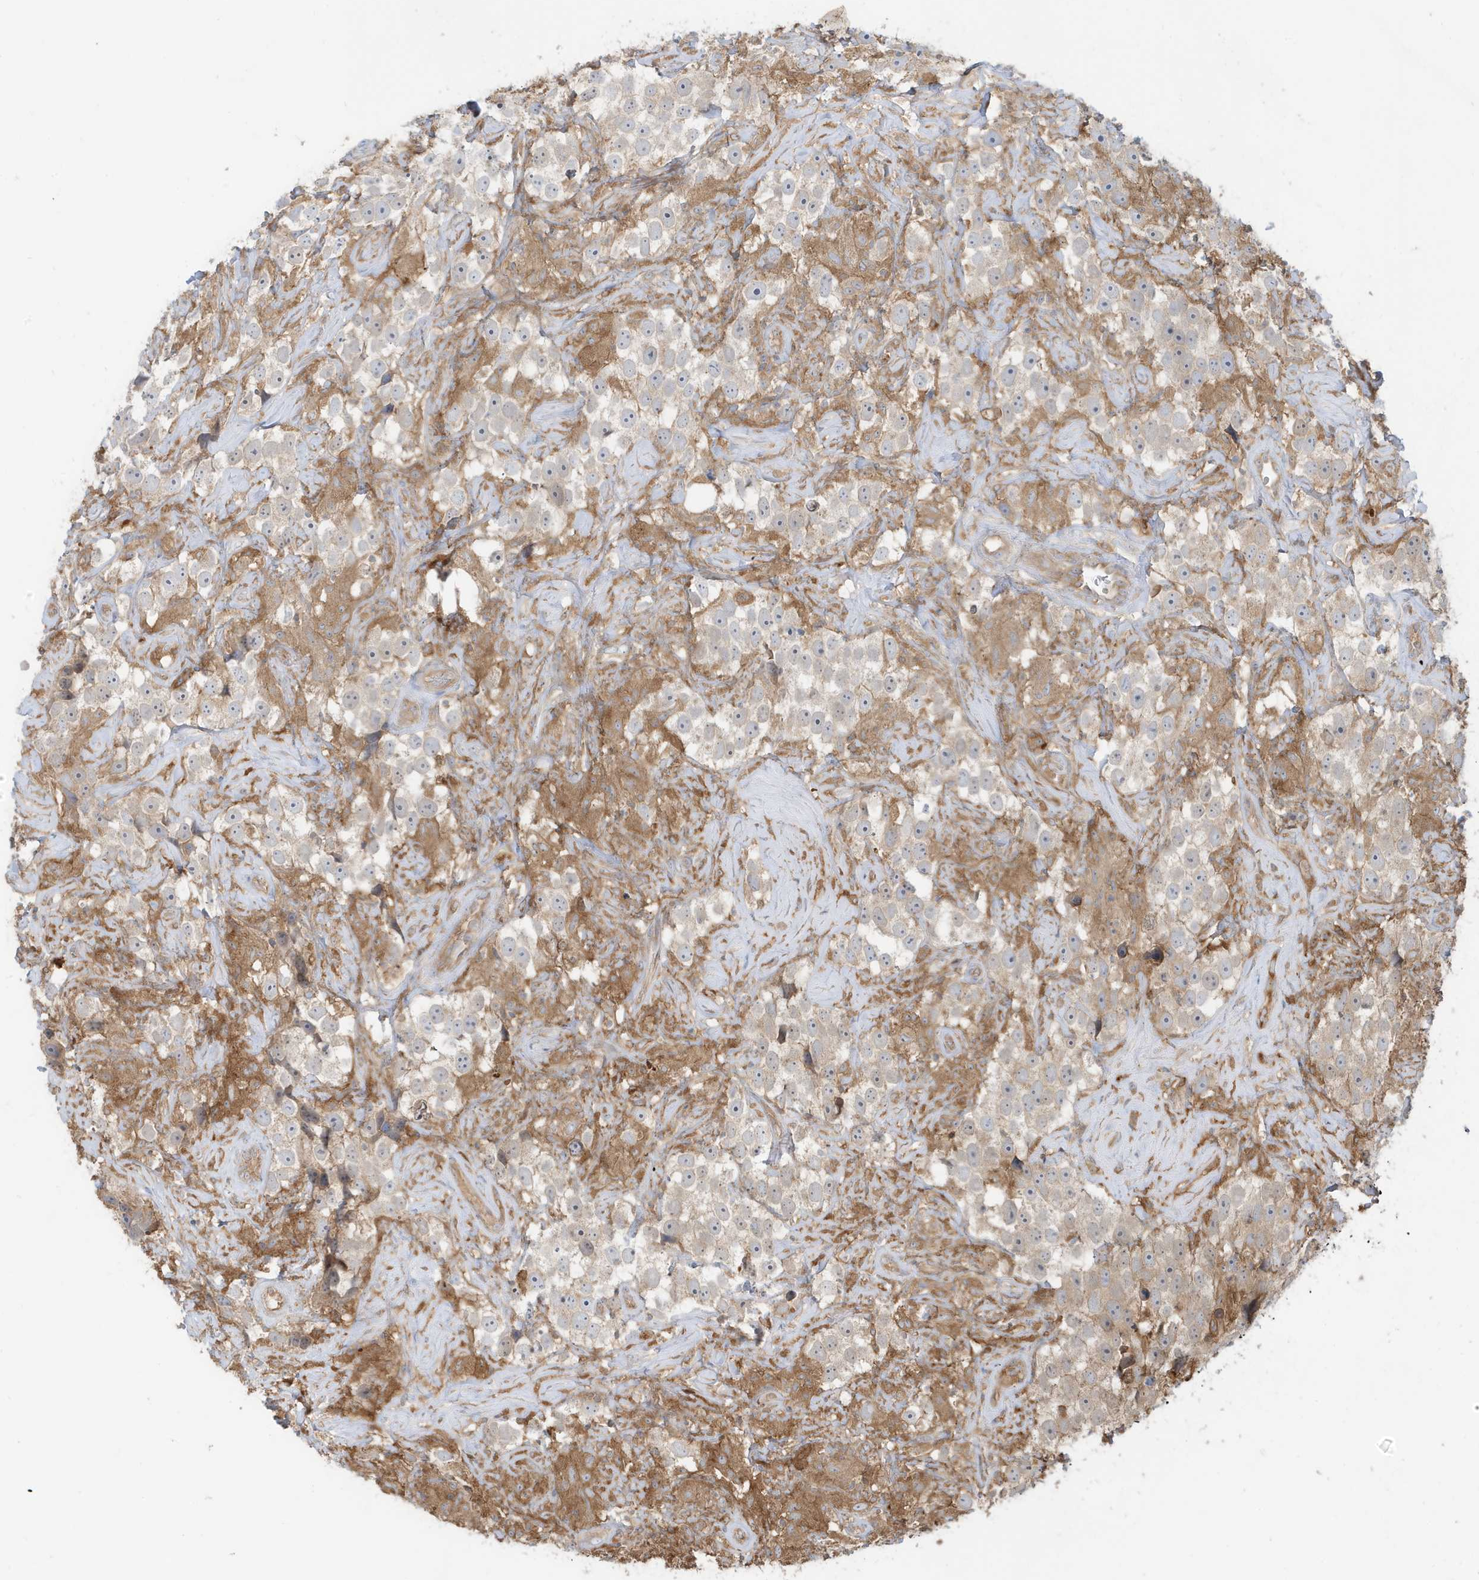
{"staining": {"intensity": "weak", "quantity": "<25%", "location": "cytoplasmic/membranous"}, "tissue": "testis cancer", "cell_type": "Tumor cells", "image_type": "cancer", "snomed": [{"axis": "morphology", "description": "Seminoma, NOS"}, {"axis": "topography", "description": "Testis"}], "caption": "A micrograph of testis cancer (seminoma) stained for a protein displays no brown staining in tumor cells.", "gene": "ABTB1", "patient": {"sex": "male", "age": 49}}